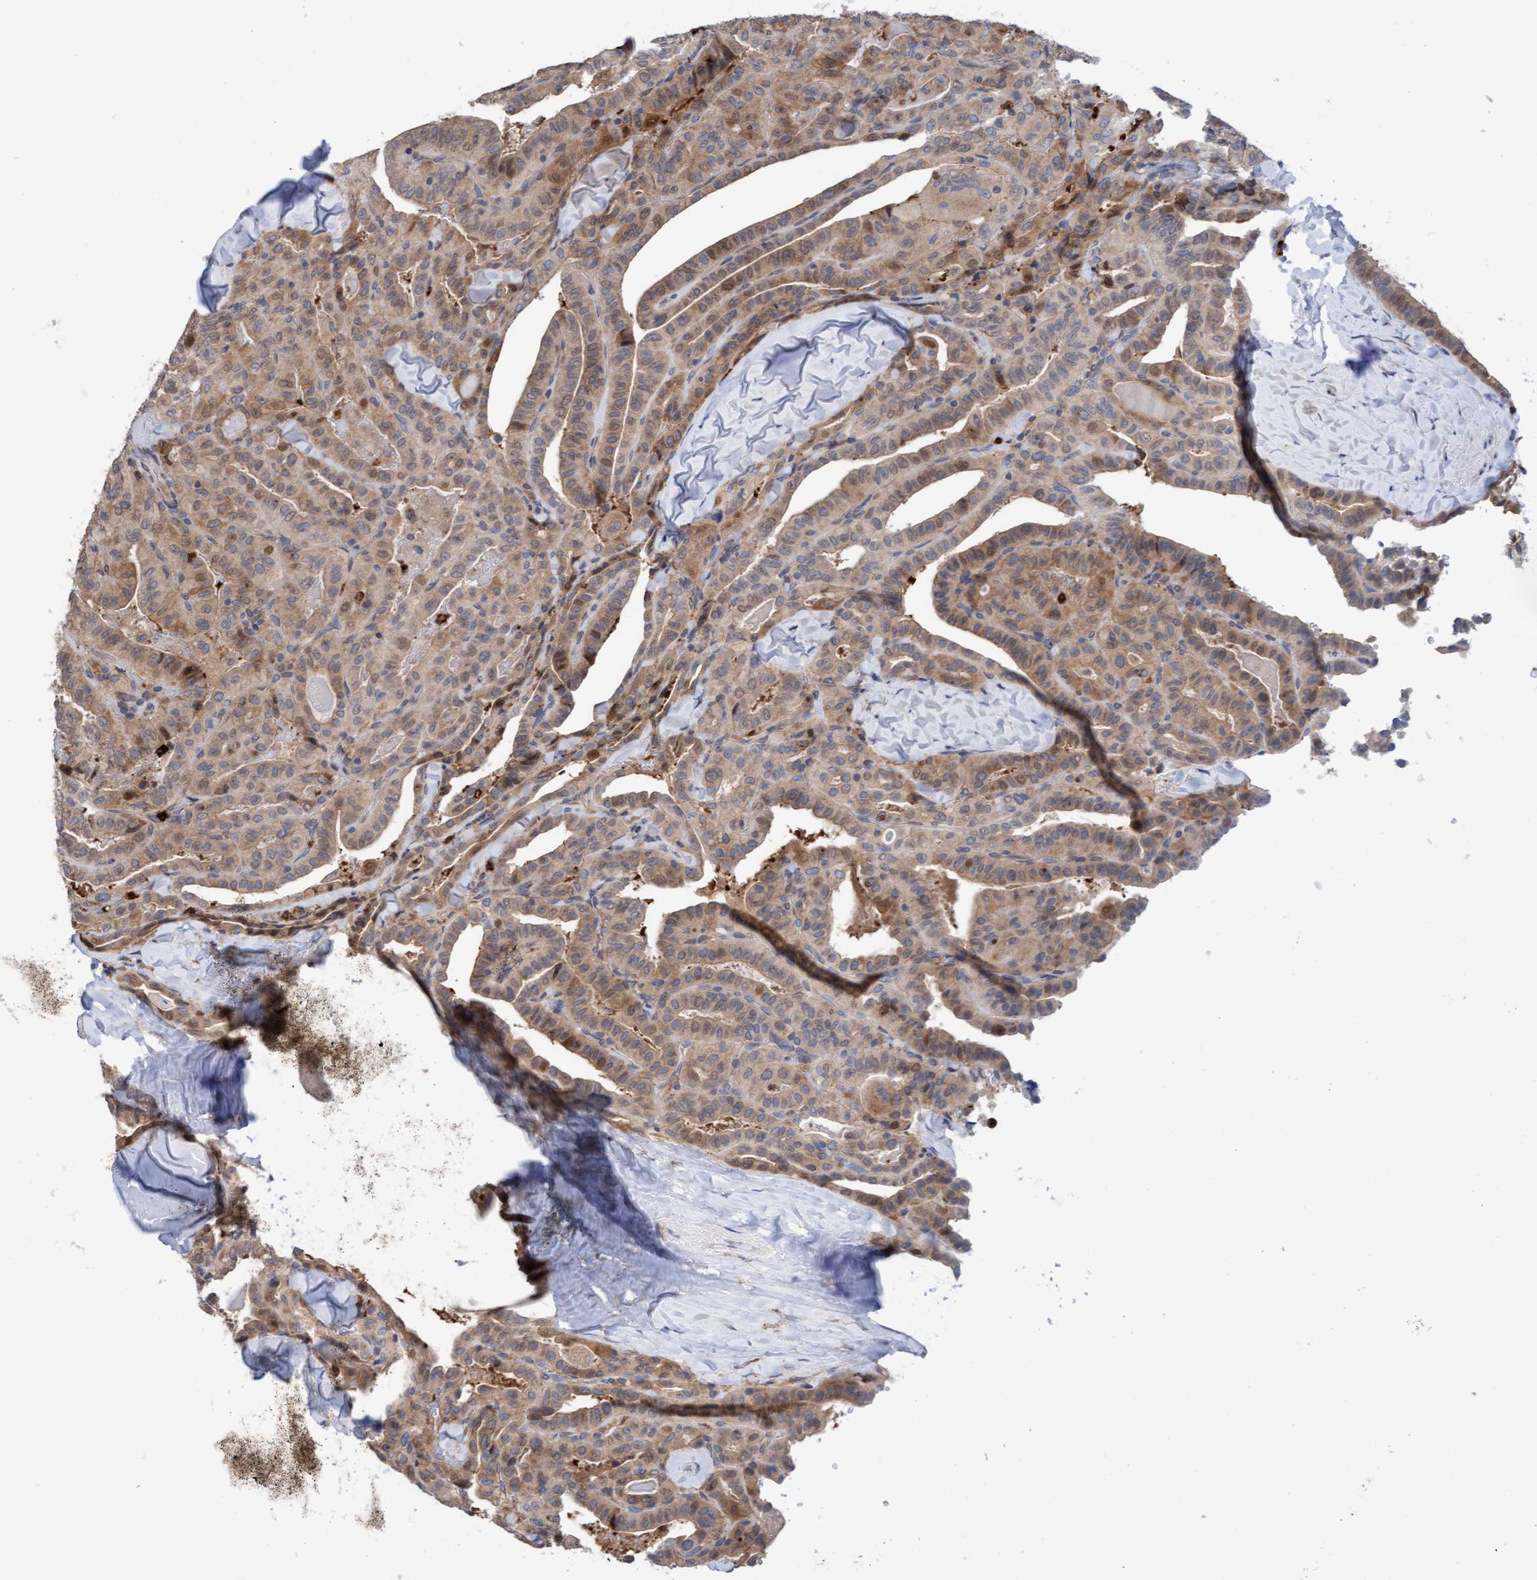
{"staining": {"intensity": "moderate", "quantity": ">75%", "location": "cytoplasmic/membranous"}, "tissue": "thyroid cancer", "cell_type": "Tumor cells", "image_type": "cancer", "snomed": [{"axis": "morphology", "description": "Papillary adenocarcinoma, NOS"}, {"axis": "topography", "description": "Thyroid gland"}], "caption": "Papillary adenocarcinoma (thyroid) stained with a protein marker displays moderate staining in tumor cells.", "gene": "MMP8", "patient": {"sex": "male", "age": 77}}